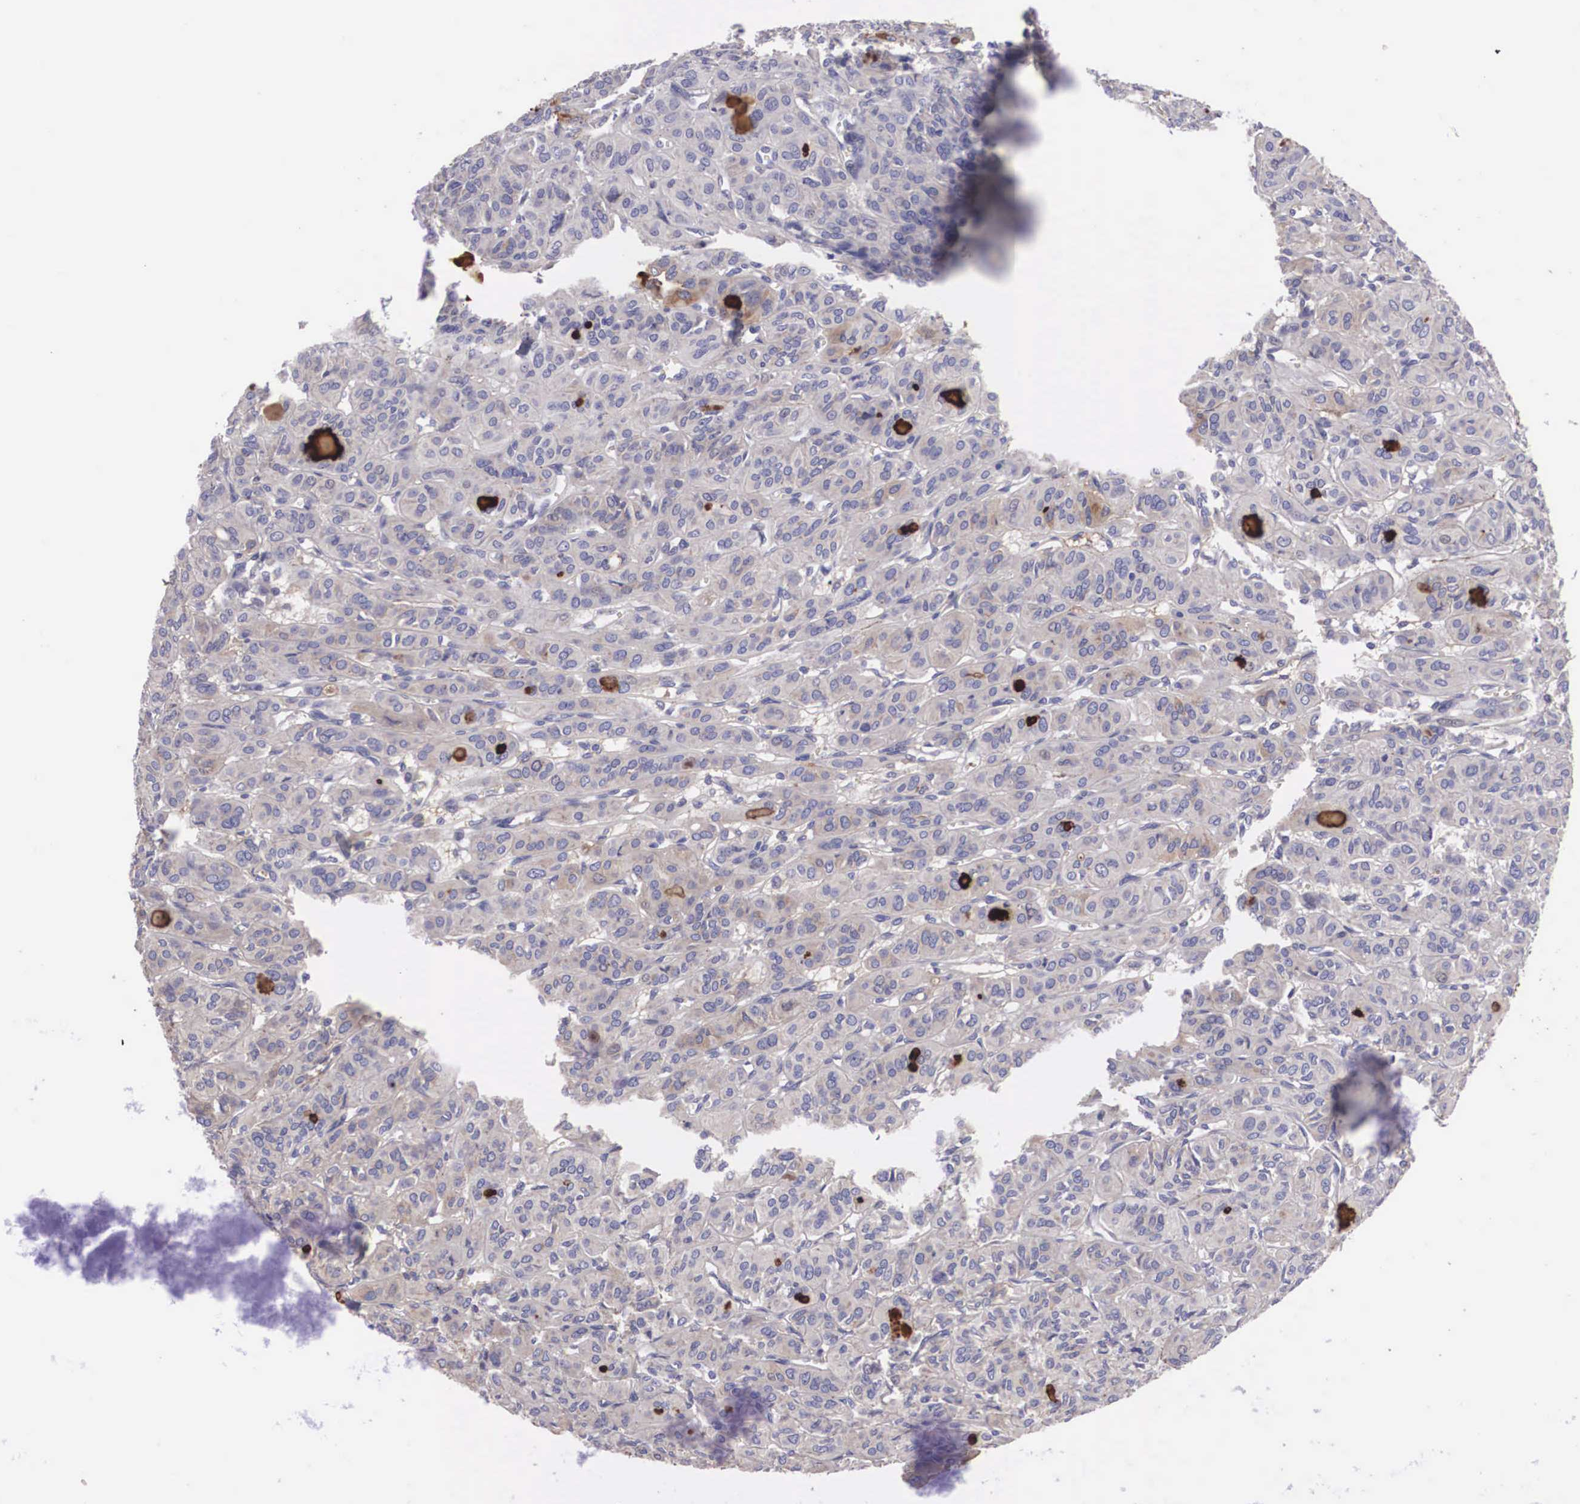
{"staining": {"intensity": "negative", "quantity": "none", "location": "none"}, "tissue": "thyroid cancer", "cell_type": "Tumor cells", "image_type": "cancer", "snomed": [{"axis": "morphology", "description": "Follicular adenoma carcinoma, NOS"}, {"axis": "topography", "description": "Thyroid gland"}], "caption": "Image shows no significant protein staining in tumor cells of follicular adenoma carcinoma (thyroid).", "gene": "CLU", "patient": {"sex": "female", "age": 71}}